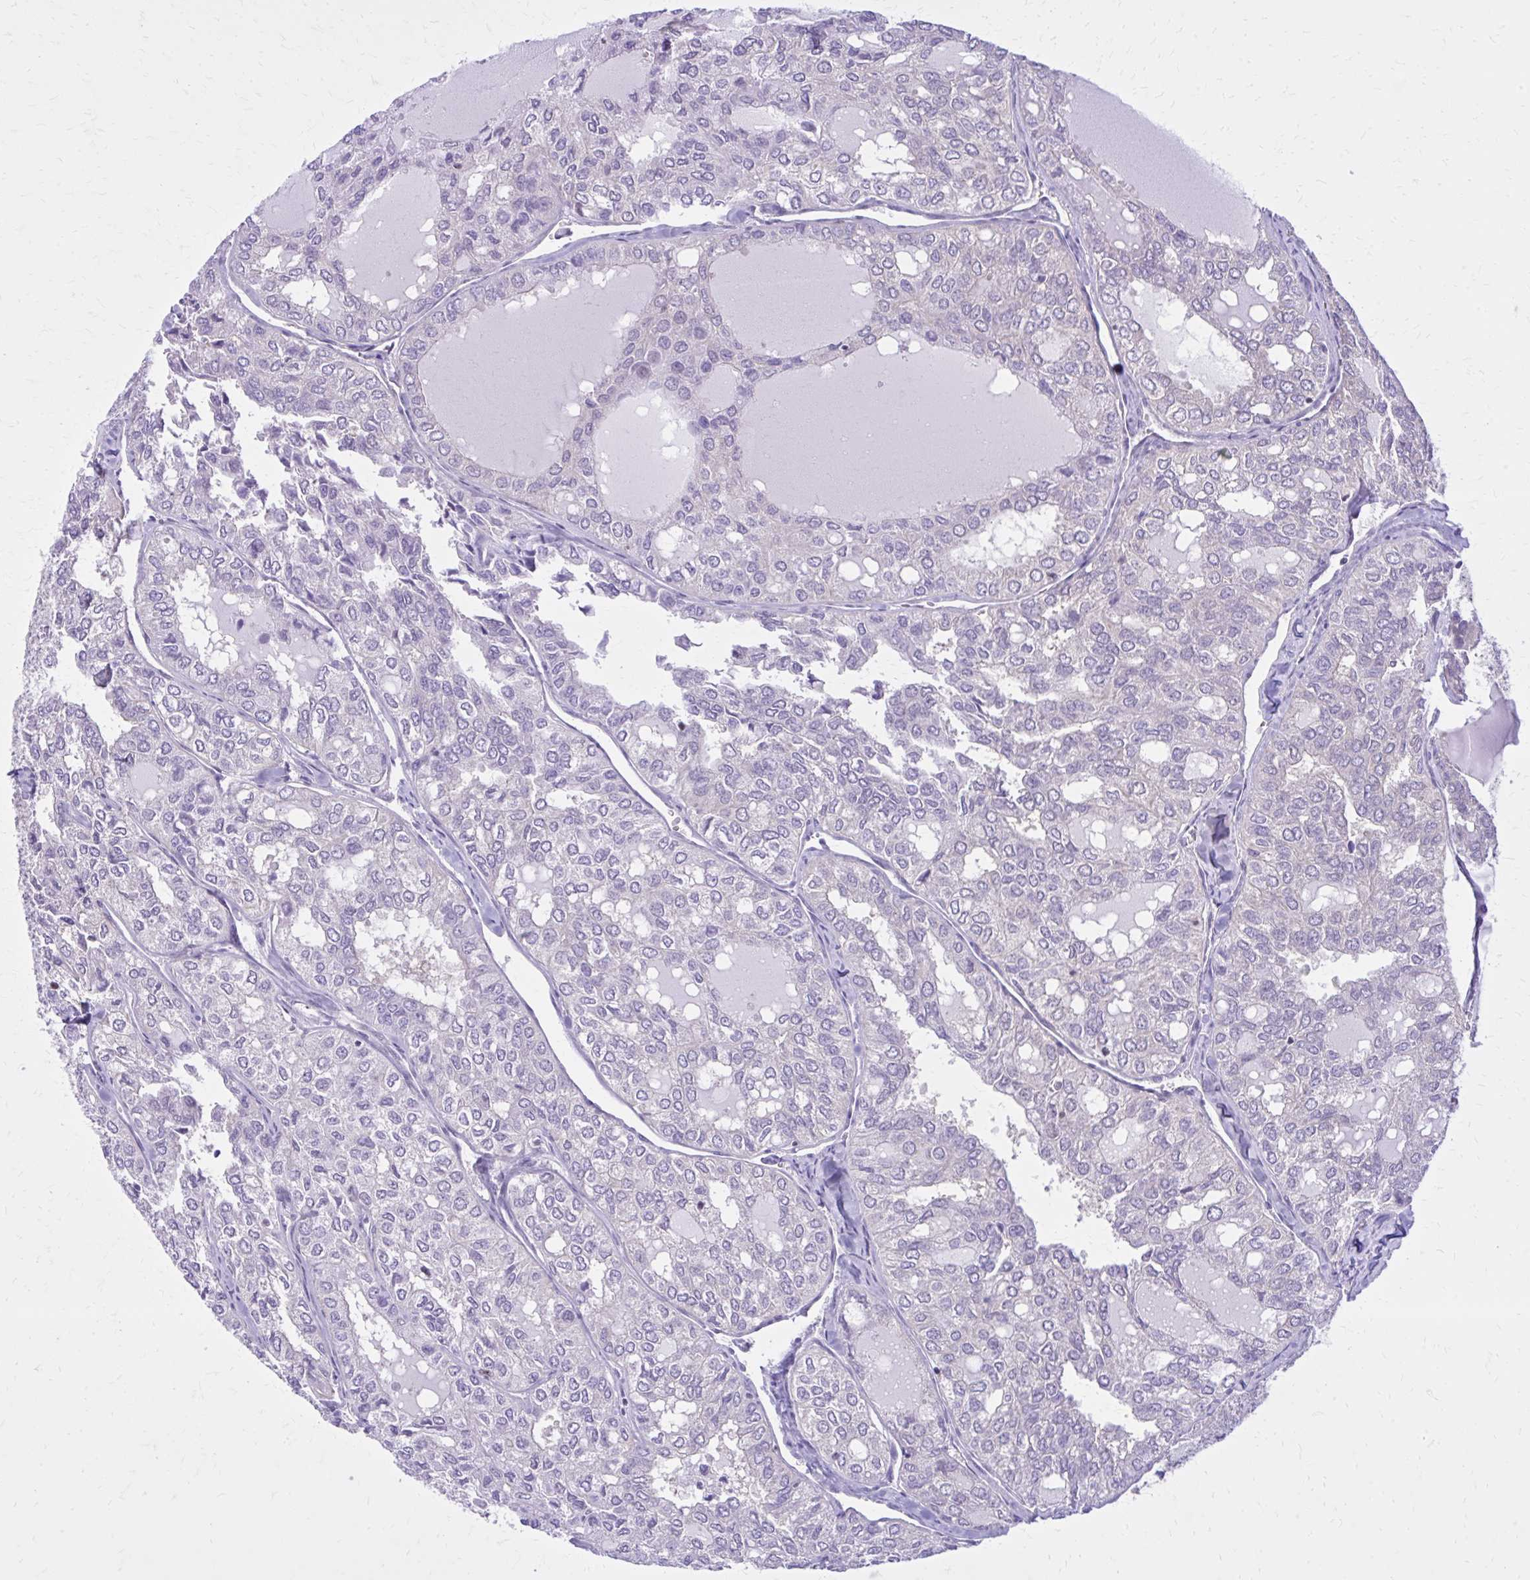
{"staining": {"intensity": "weak", "quantity": "25%-75%", "location": "cytoplasmic/membranous"}, "tissue": "thyroid cancer", "cell_type": "Tumor cells", "image_type": "cancer", "snomed": [{"axis": "morphology", "description": "Follicular adenoma carcinoma, NOS"}, {"axis": "topography", "description": "Thyroid gland"}], "caption": "Protein staining of thyroid cancer (follicular adenoma carcinoma) tissue exhibits weak cytoplasmic/membranous positivity in about 25%-75% of tumor cells.", "gene": "RASL11B", "patient": {"sex": "male", "age": 75}}